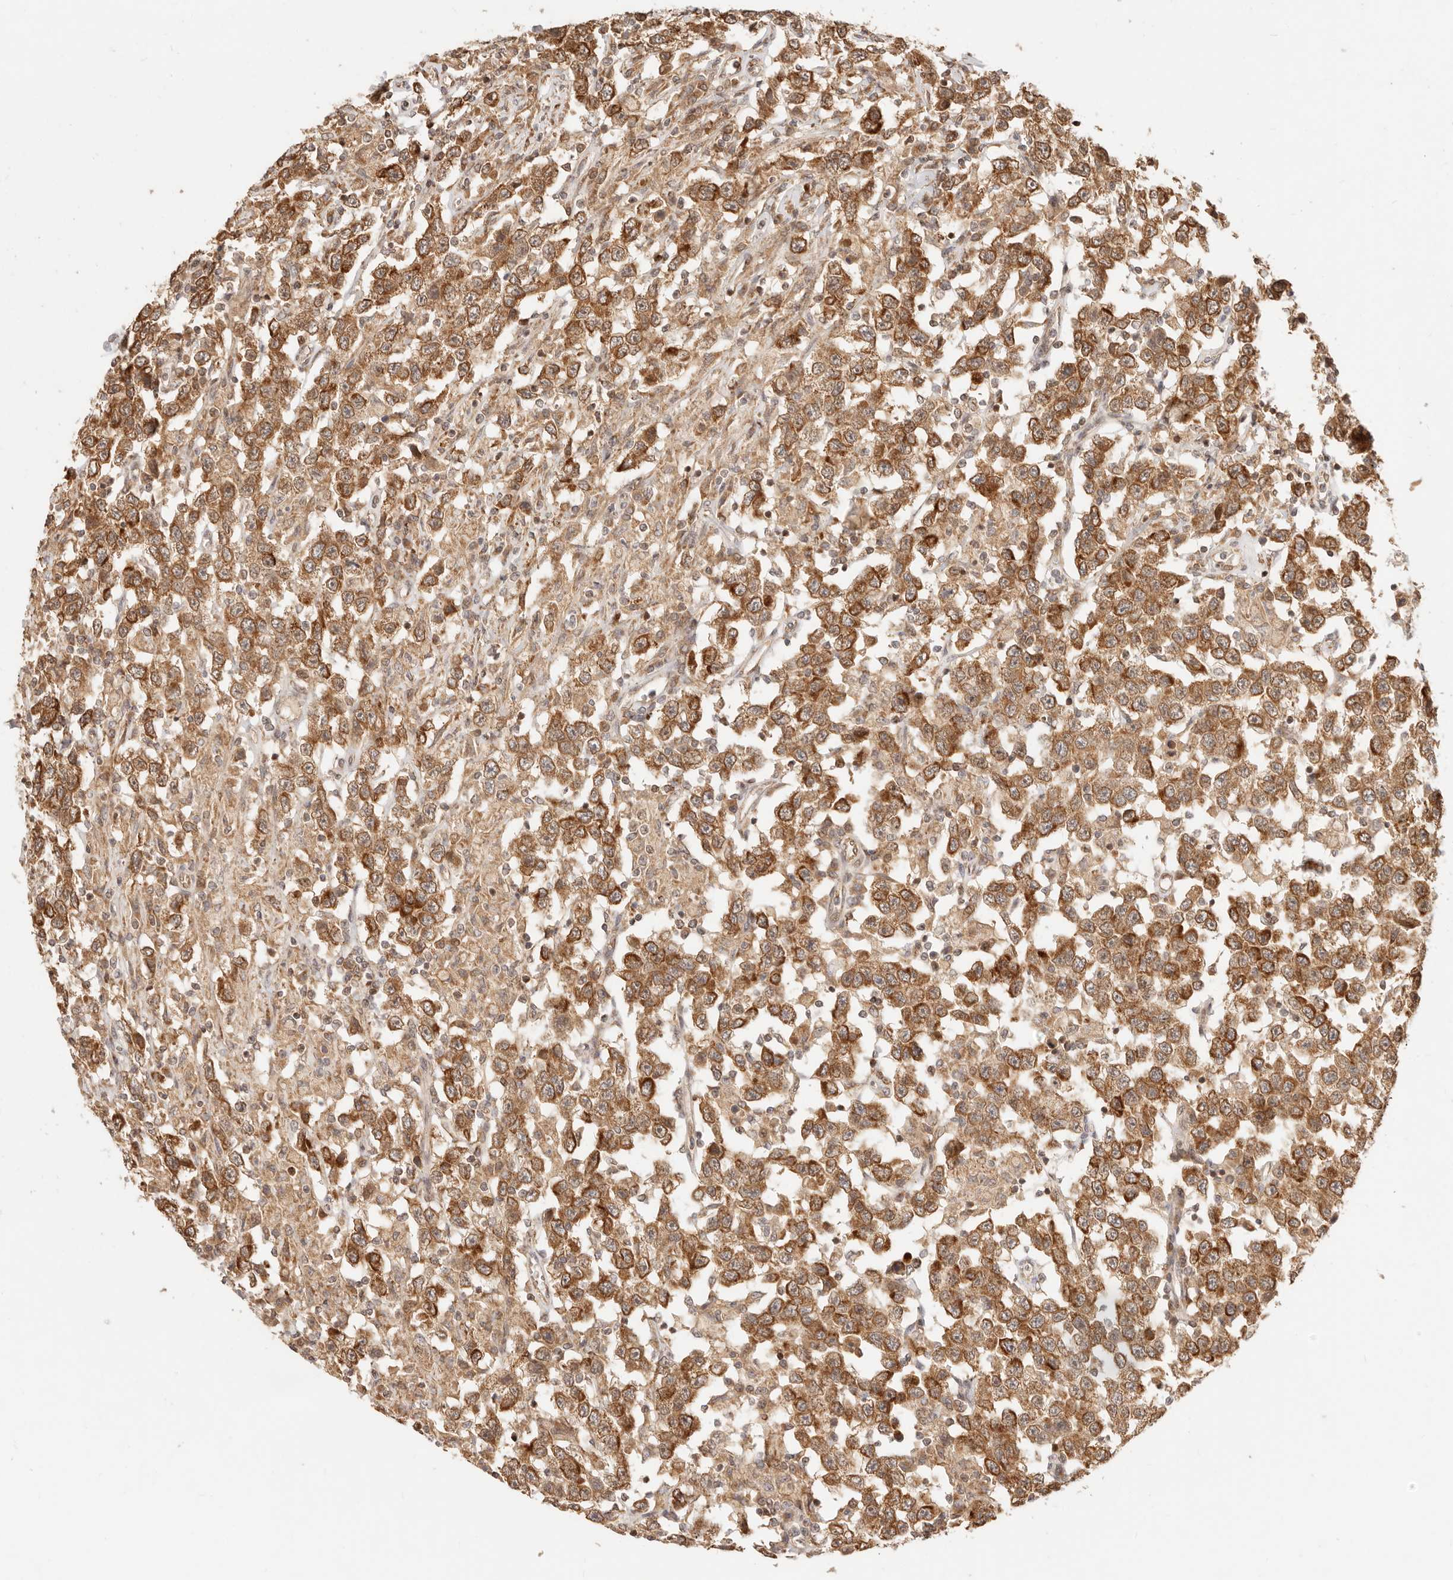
{"staining": {"intensity": "strong", "quantity": ">75%", "location": "cytoplasmic/membranous,nuclear"}, "tissue": "testis cancer", "cell_type": "Tumor cells", "image_type": "cancer", "snomed": [{"axis": "morphology", "description": "Seminoma, NOS"}, {"axis": "topography", "description": "Testis"}], "caption": "A high amount of strong cytoplasmic/membranous and nuclear staining is identified in approximately >75% of tumor cells in testis seminoma tissue. (Brightfield microscopy of DAB IHC at high magnification).", "gene": "TIMM17A", "patient": {"sex": "male", "age": 41}}